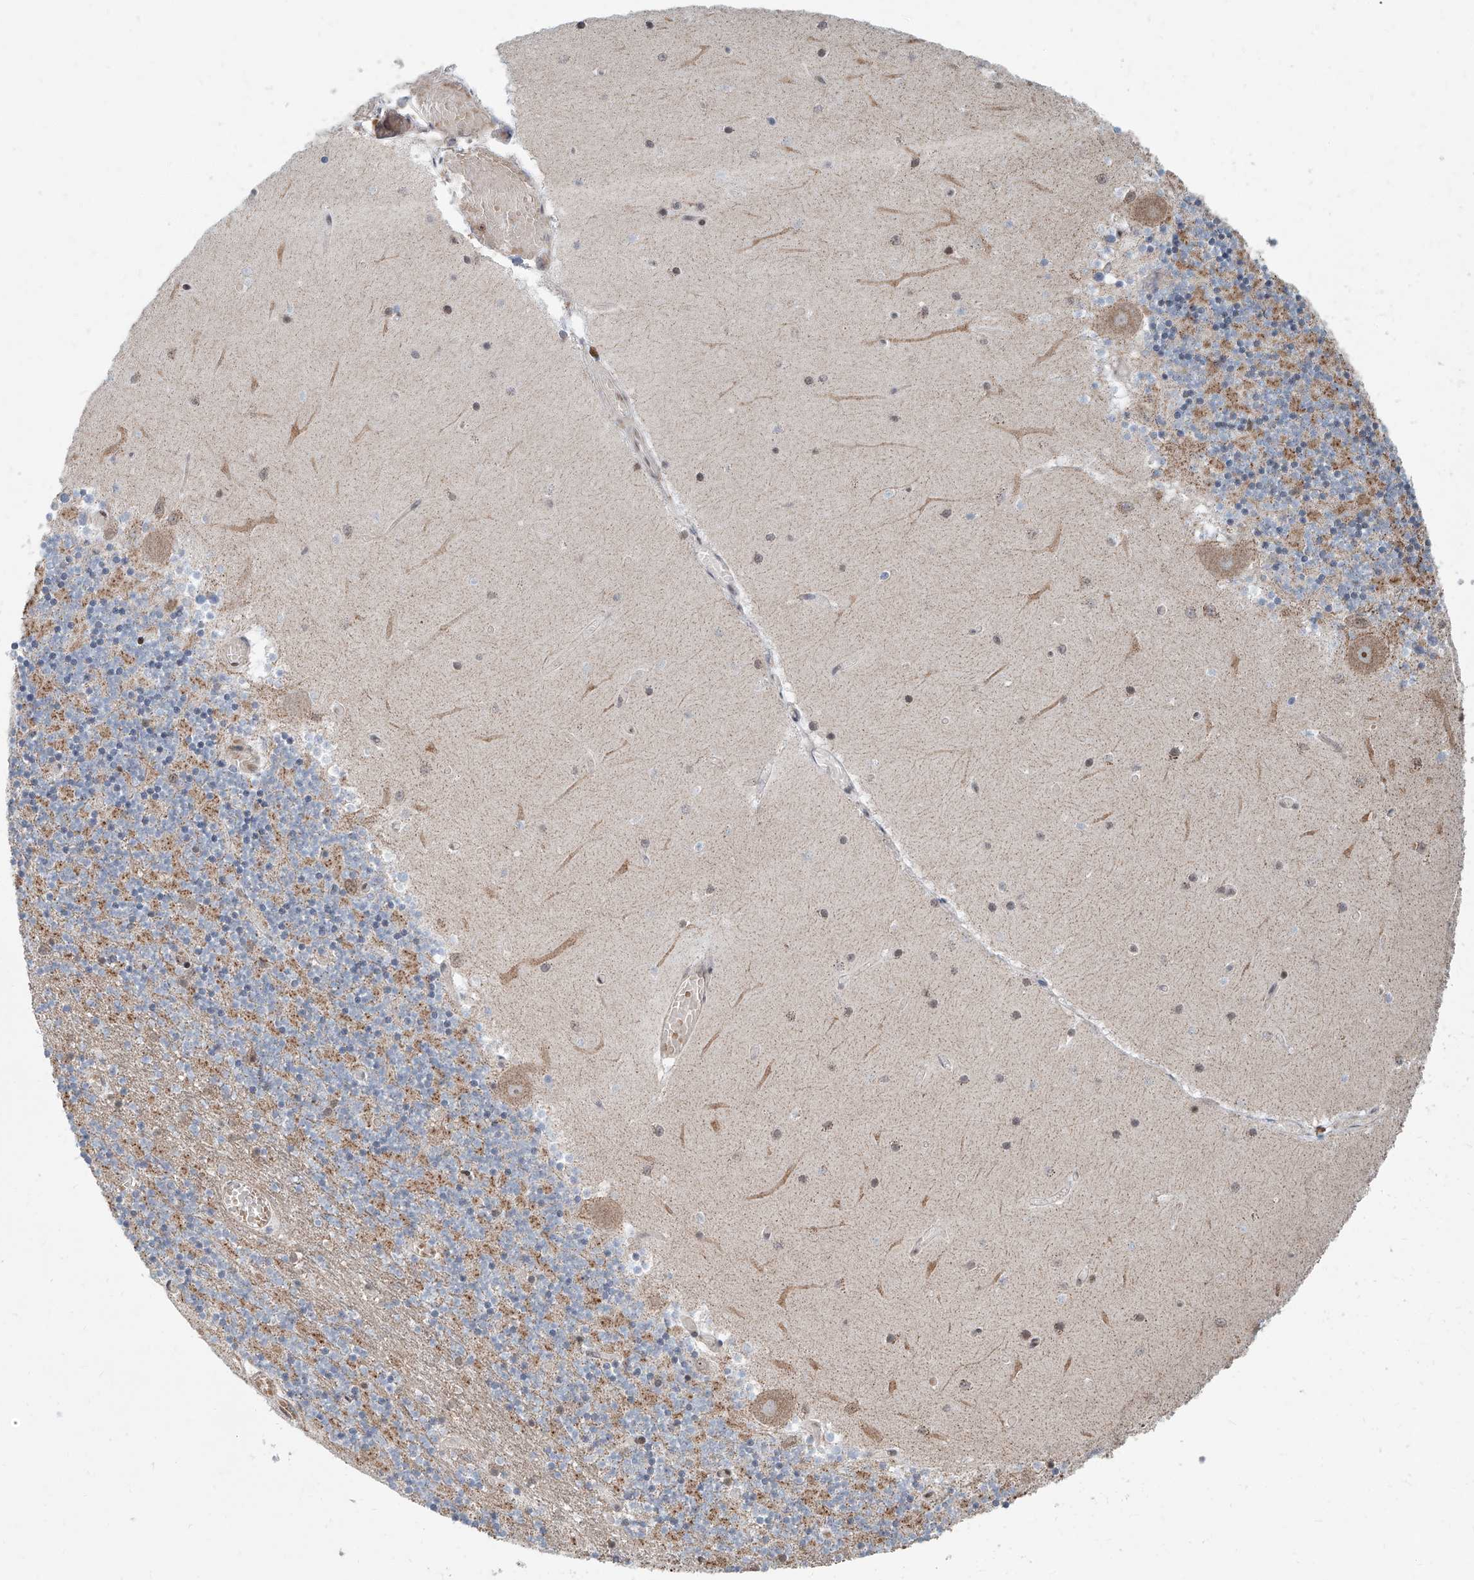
{"staining": {"intensity": "weak", "quantity": "25%-75%", "location": "cytoplasmic/membranous"}, "tissue": "cerebellum", "cell_type": "Cells in granular layer", "image_type": "normal", "snomed": [{"axis": "morphology", "description": "Normal tissue, NOS"}, {"axis": "topography", "description": "Cerebellum"}], "caption": "Cerebellum stained for a protein (brown) displays weak cytoplasmic/membranous positive expression in about 25%-75% of cells in granular layer.", "gene": "SDE2", "patient": {"sex": "female", "age": 28}}